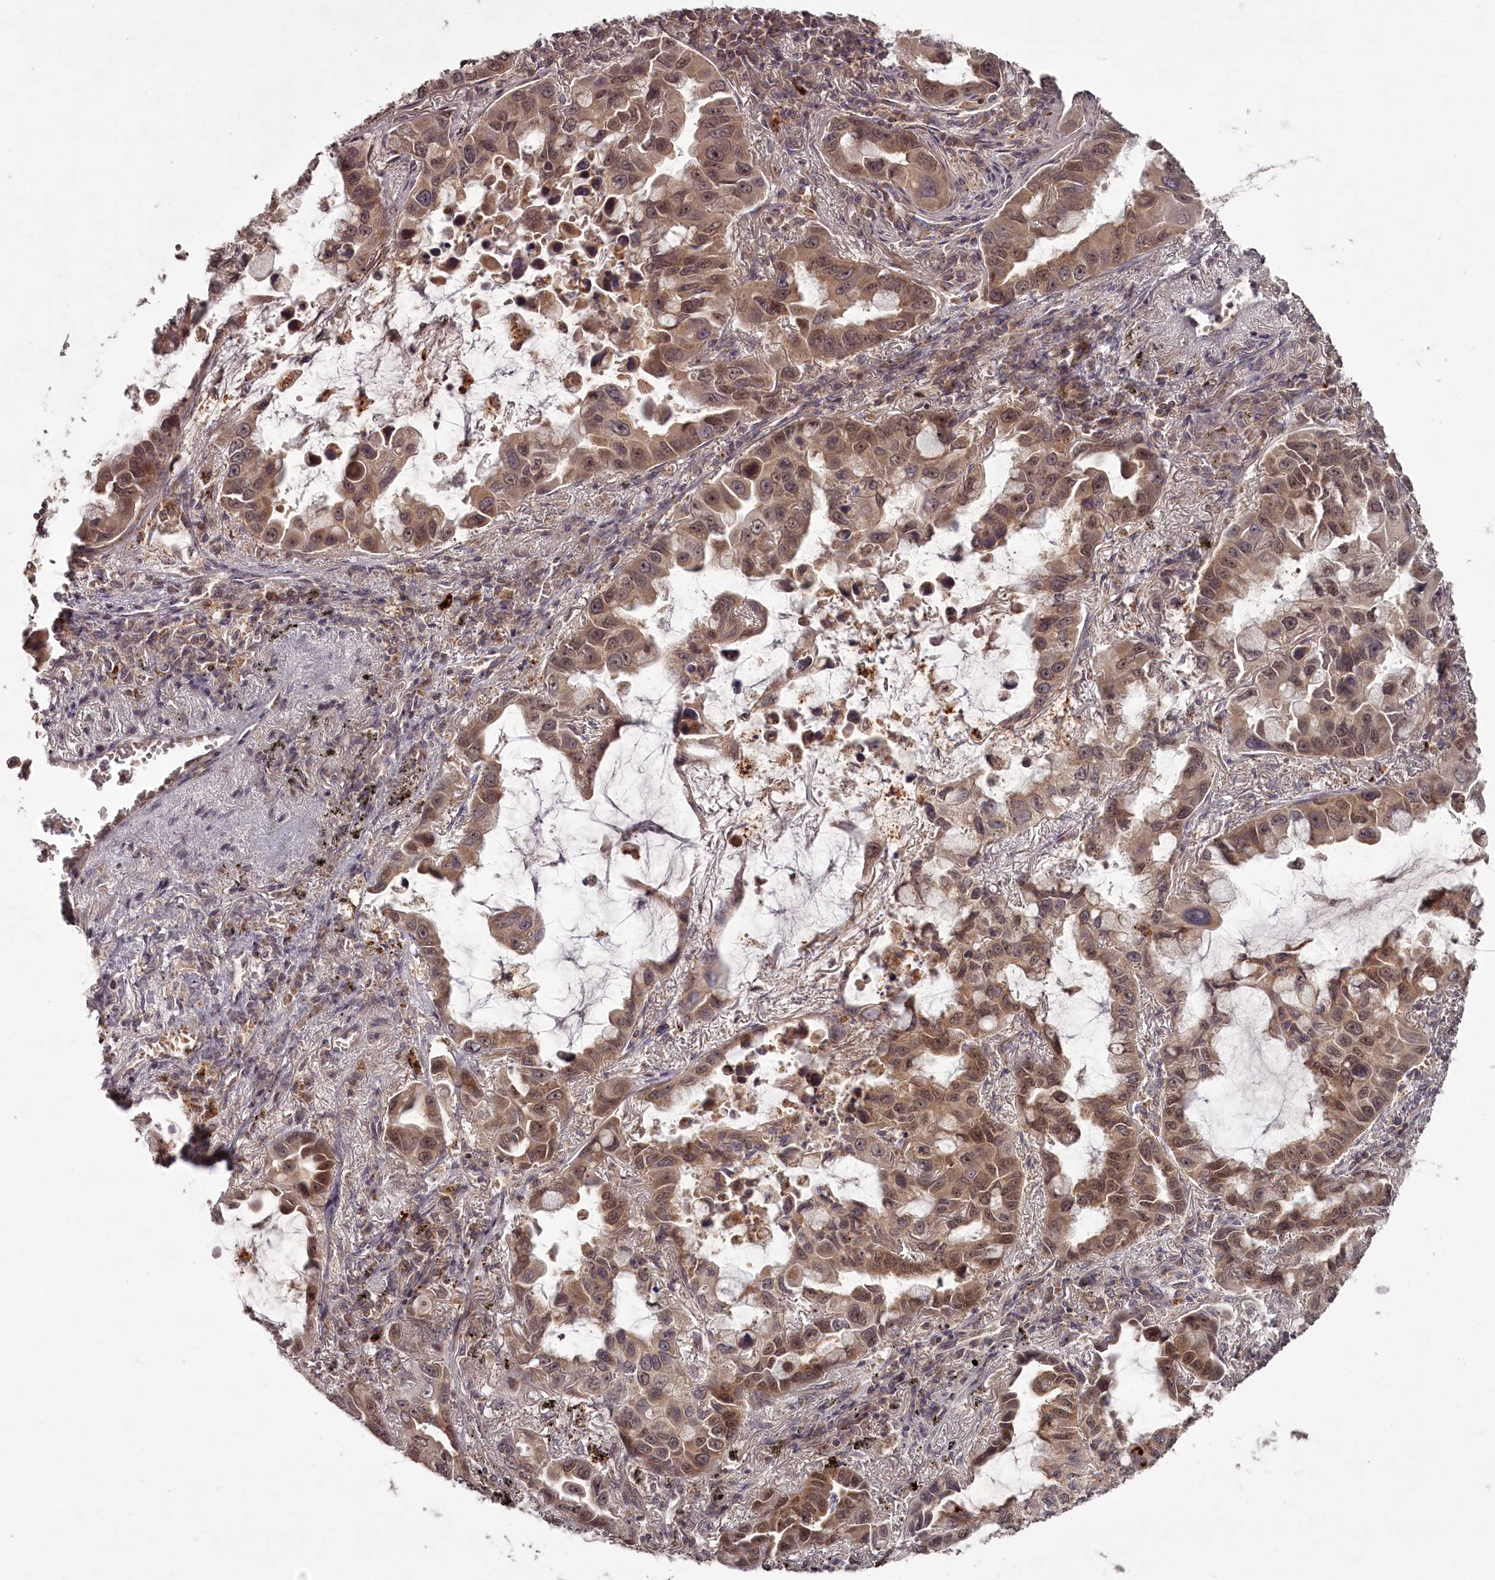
{"staining": {"intensity": "moderate", "quantity": ">75%", "location": "cytoplasmic/membranous,nuclear"}, "tissue": "lung cancer", "cell_type": "Tumor cells", "image_type": "cancer", "snomed": [{"axis": "morphology", "description": "Adenocarcinoma, NOS"}, {"axis": "topography", "description": "Lung"}], "caption": "A micrograph of human lung cancer (adenocarcinoma) stained for a protein shows moderate cytoplasmic/membranous and nuclear brown staining in tumor cells.", "gene": "PCBP2", "patient": {"sex": "male", "age": 64}}